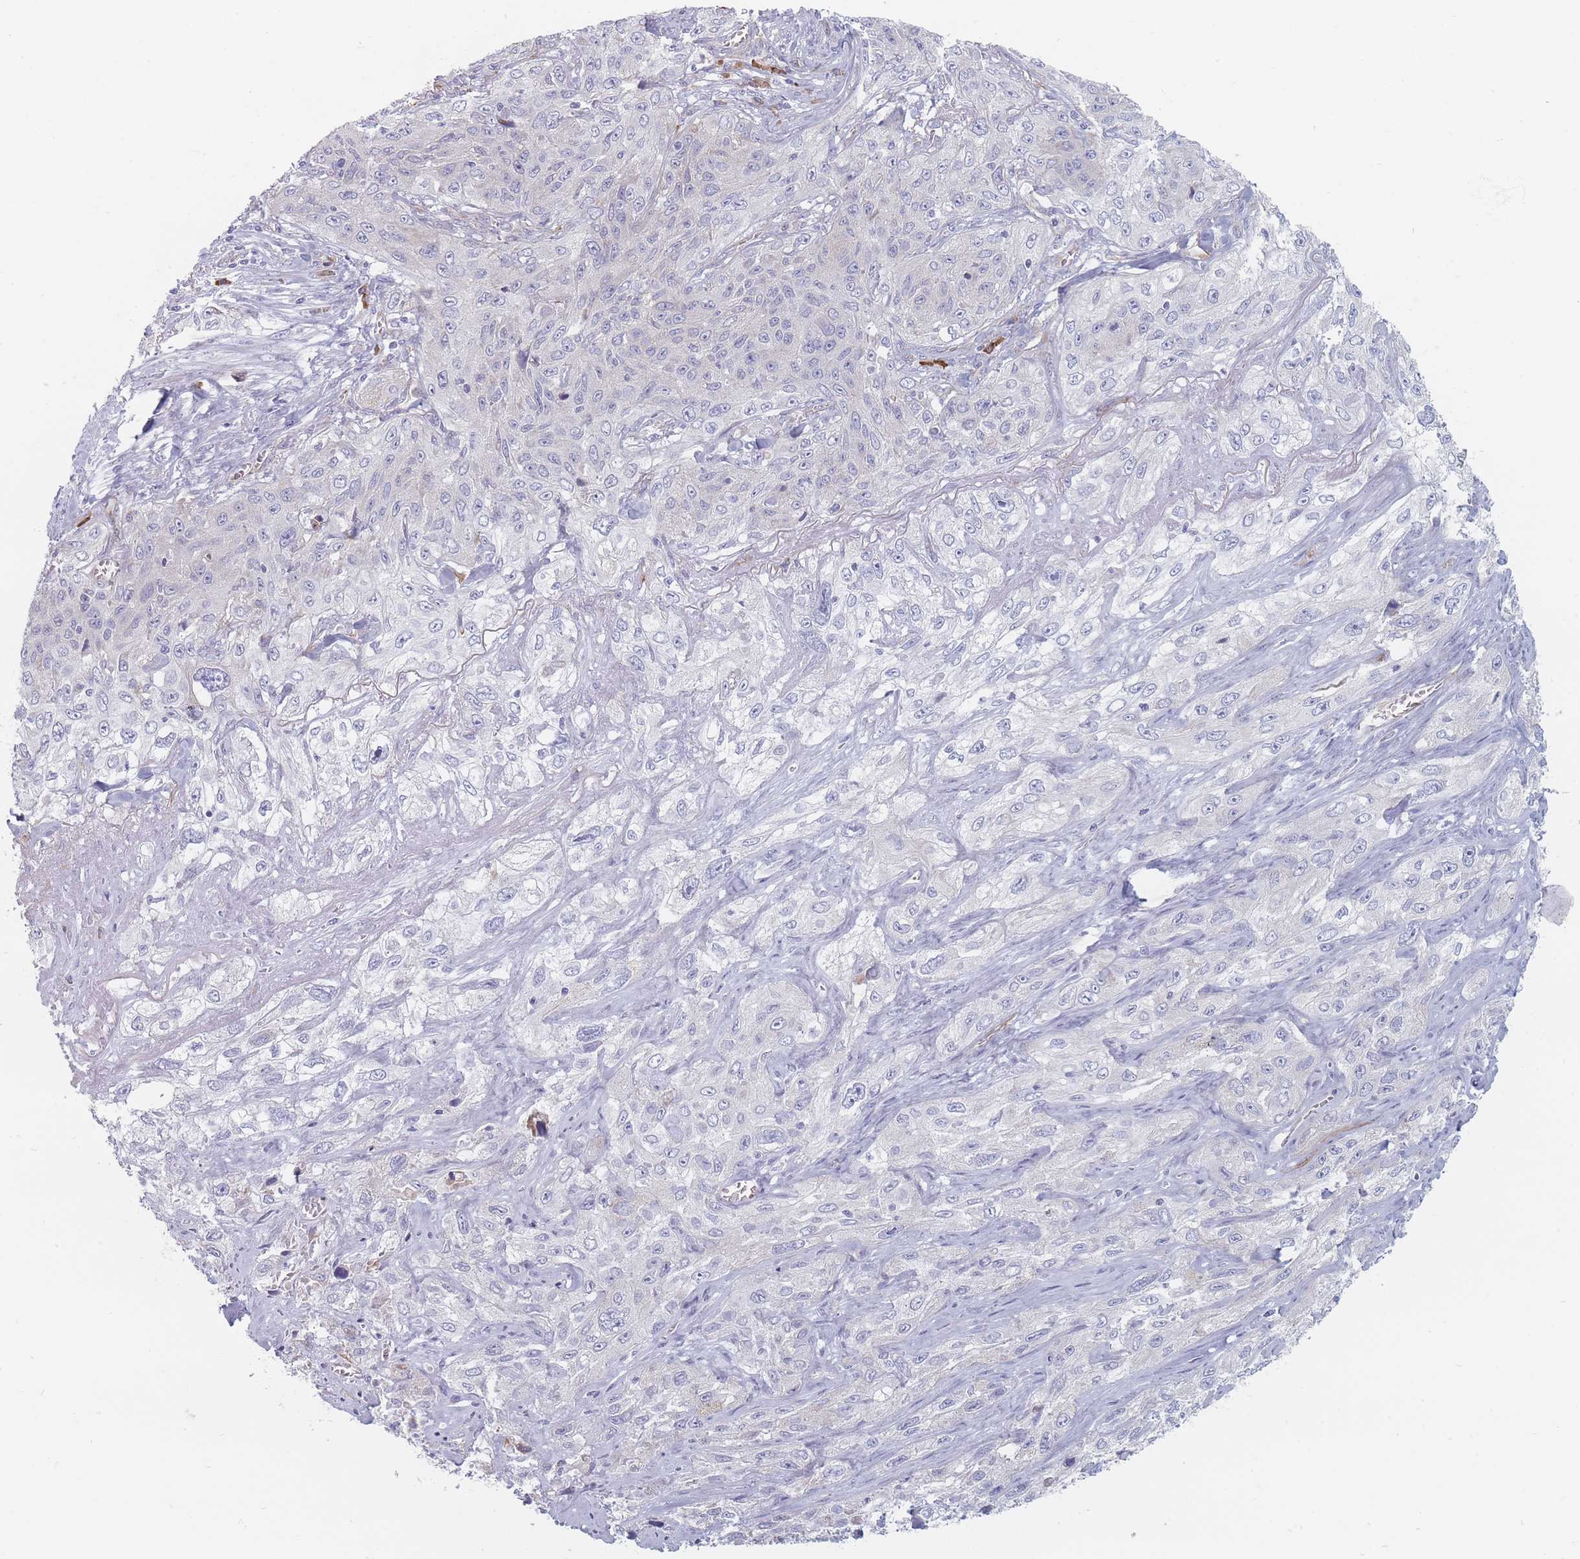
{"staining": {"intensity": "negative", "quantity": "none", "location": "none"}, "tissue": "lung cancer", "cell_type": "Tumor cells", "image_type": "cancer", "snomed": [{"axis": "morphology", "description": "Squamous cell carcinoma, NOS"}, {"axis": "topography", "description": "Lung"}], "caption": "Immunohistochemistry histopathology image of neoplastic tissue: squamous cell carcinoma (lung) stained with DAB (3,3'-diaminobenzidine) shows no significant protein expression in tumor cells. (Stains: DAB immunohistochemistry (IHC) with hematoxylin counter stain, Microscopy: brightfield microscopy at high magnification).", "gene": "ERBIN", "patient": {"sex": "female", "age": 69}}